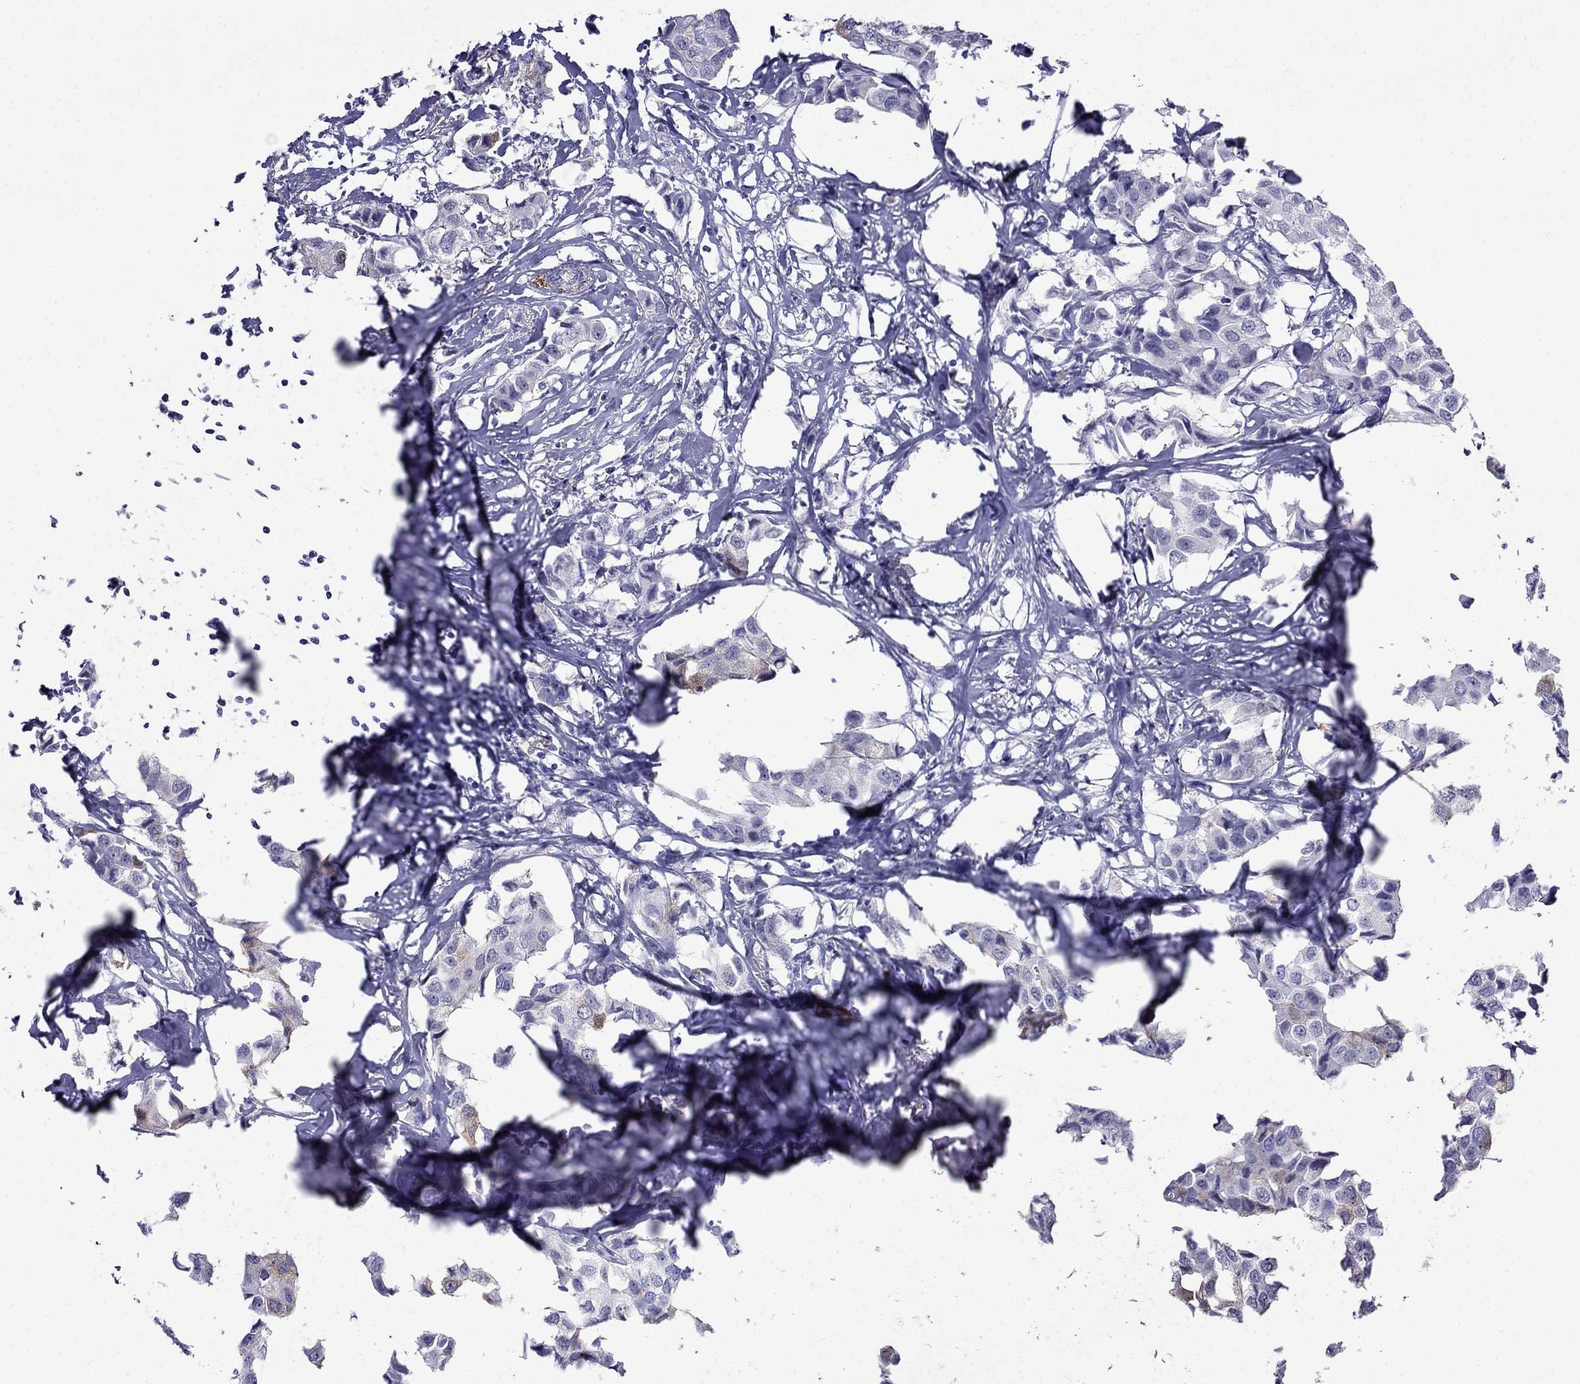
{"staining": {"intensity": "moderate", "quantity": "<25%", "location": "cytoplasmic/membranous"}, "tissue": "breast cancer", "cell_type": "Tumor cells", "image_type": "cancer", "snomed": [{"axis": "morphology", "description": "Duct carcinoma"}, {"axis": "topography", "description": "Breast"}], "caption": "The image reveals immunohistochemical staining of breast cancer. There is moderate cytoplasmic/membranous staining is seen in approximately <25% of tumor cells.", "gene": "MGP", "patient": {"sex": "female", "age": 80}}